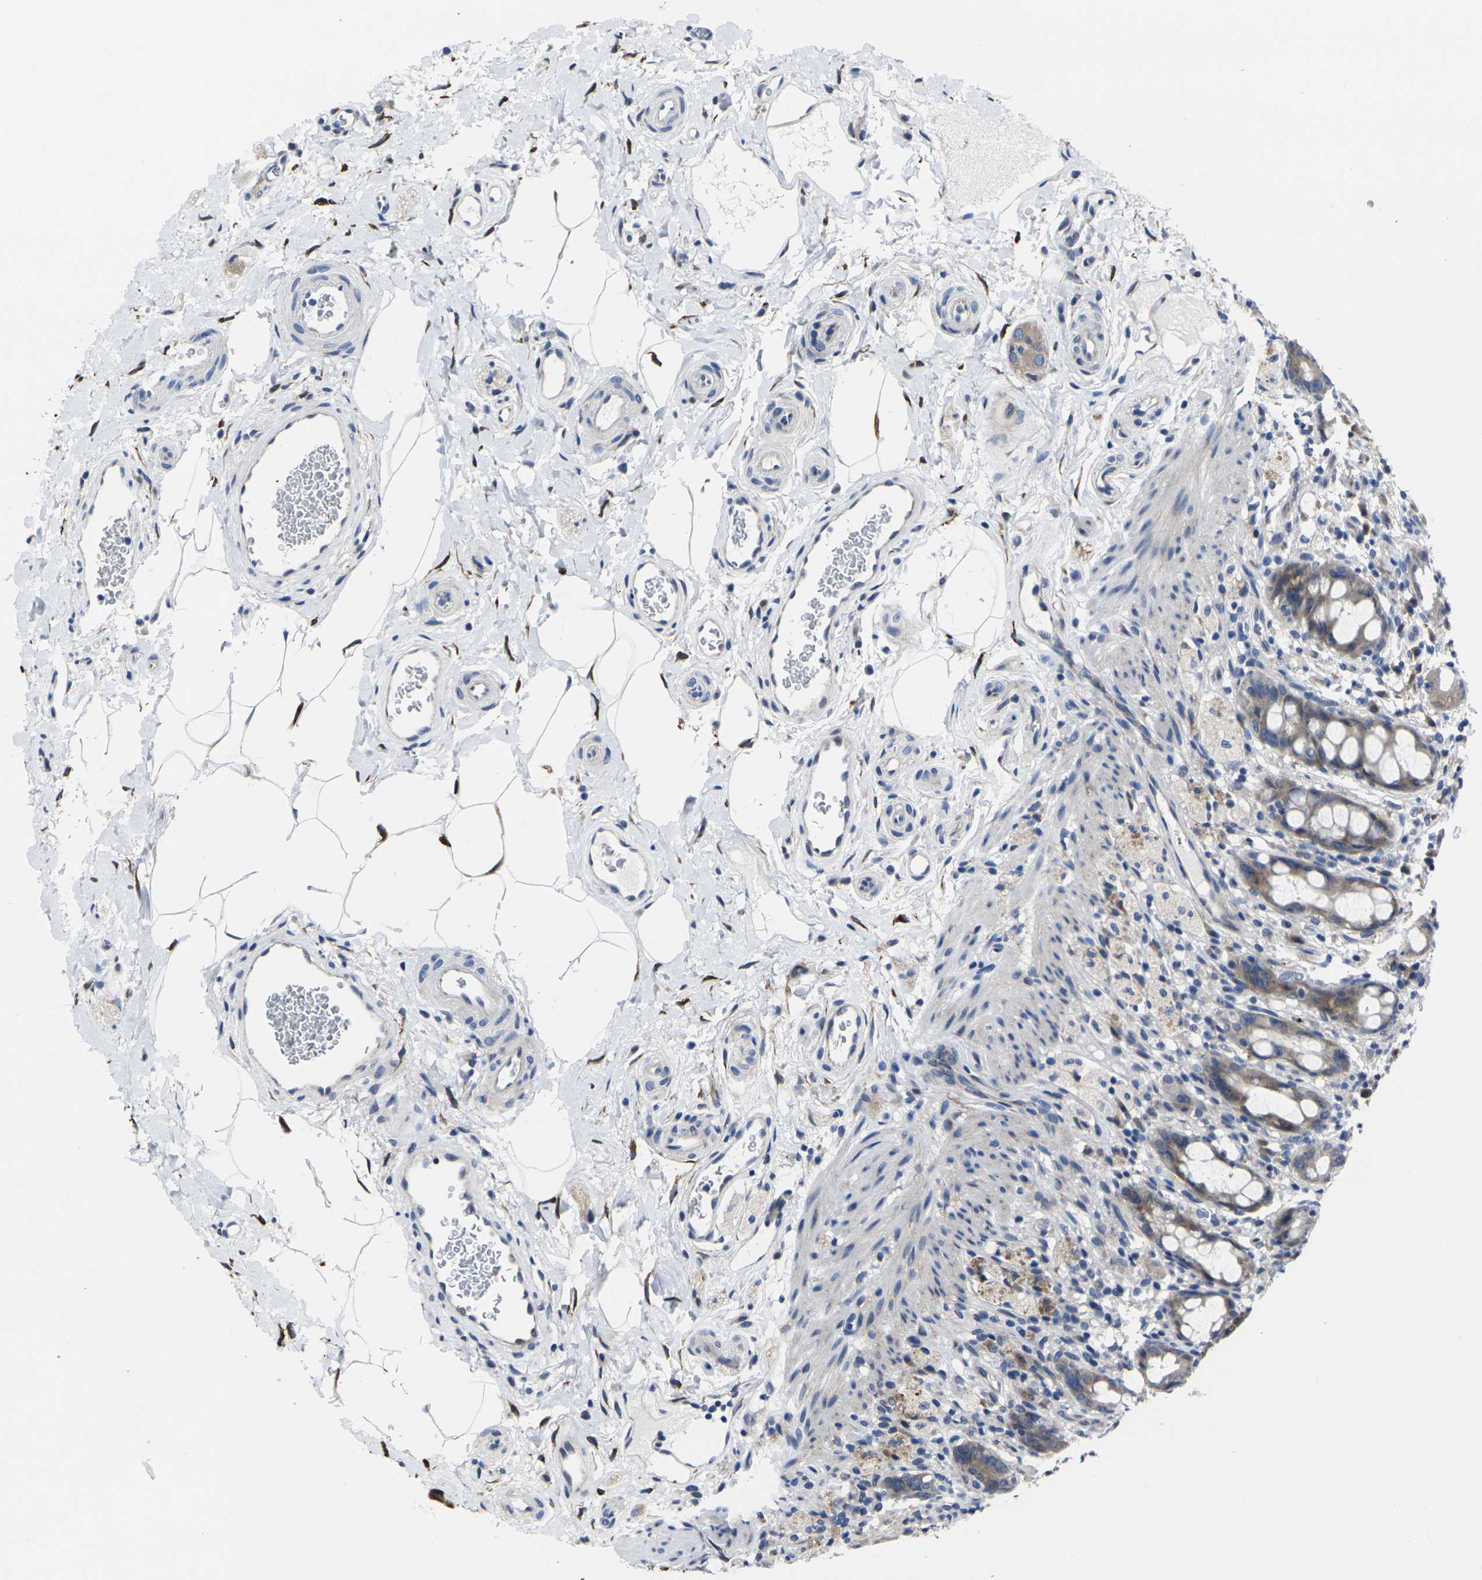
{"staining": {"intensity": "weak", "quantity": "25%-75%", "location": "cytoplasmic/membranous"}, "tissue": "rectum", "cell_type": "Glandular cells", "image_type": "normal", "snomed": [{"axis": "morphology", "description": "Normal tissue, NOS"}, {"axis": "topography", "description": "Rectum"}], "caption": "Immunohistochemical staining of benign human rectum reveals weak cytoplasmic/membranous protein staining in approximately 25%-75% of glandular cells. (IHC, brightfield microscopy, high magnification).", "gene": "CYP2C8", "patient": {"sex": "male", "age": 44}}